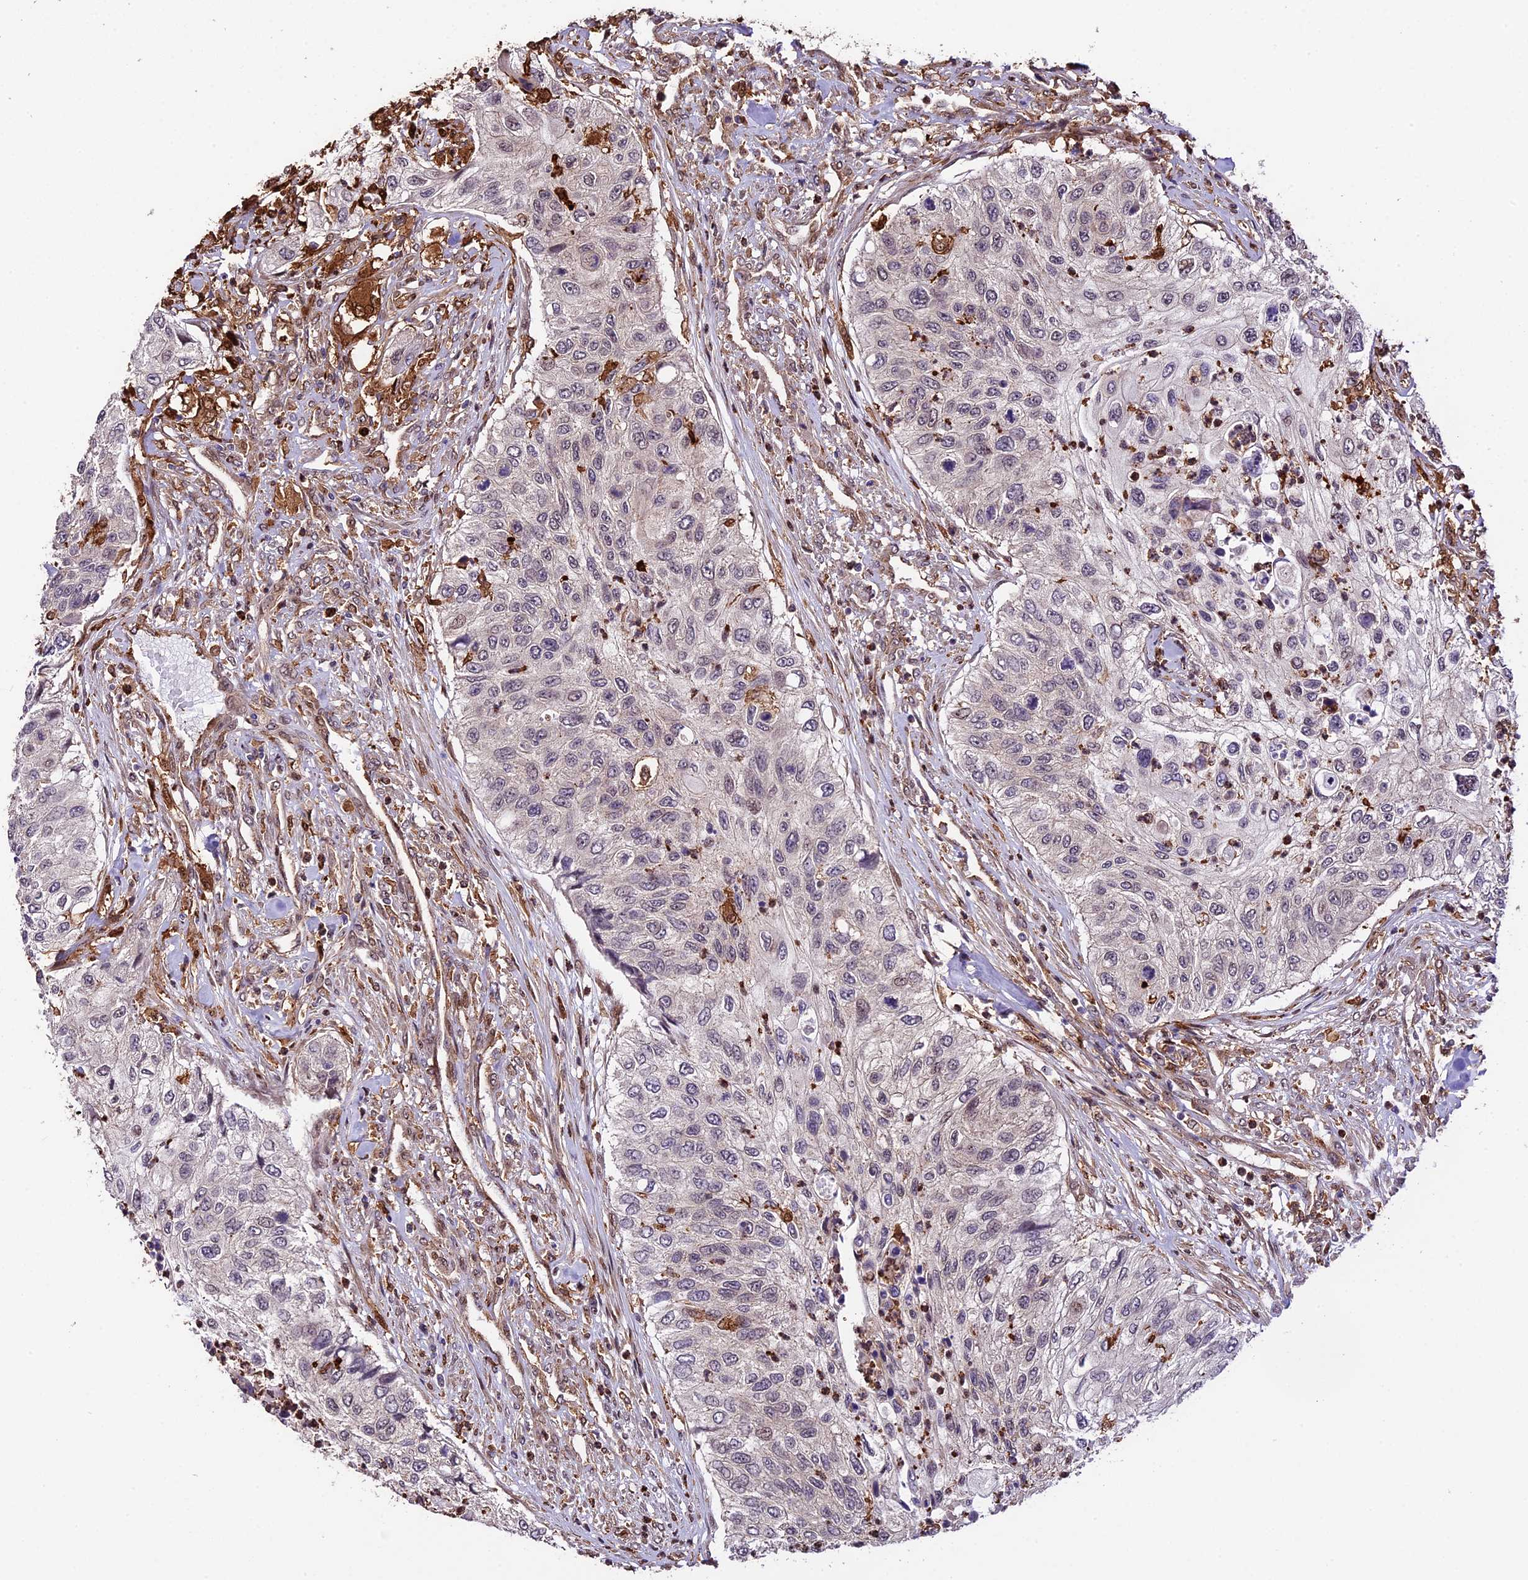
{"staining": {"intensity": "negative", "quantity": "none", "location": "none"}, "tissue": "urothelial cancer", "cell_type": "Tumor cells", "image_type": "cancer", "snomed": [{"axis": "morphology", "description": "Urothelial carcinoma, High grade"}, {"axis": "topography", "description": "Urinary bladder"}], "caption": "This is an immunohistochemistry (IHC) histopathology image of high-grade urothelial carcinoma. There is no expression in tumor cells.", "gene": "HERPUD1", "patient": {"sex": "female", "age": 60}}